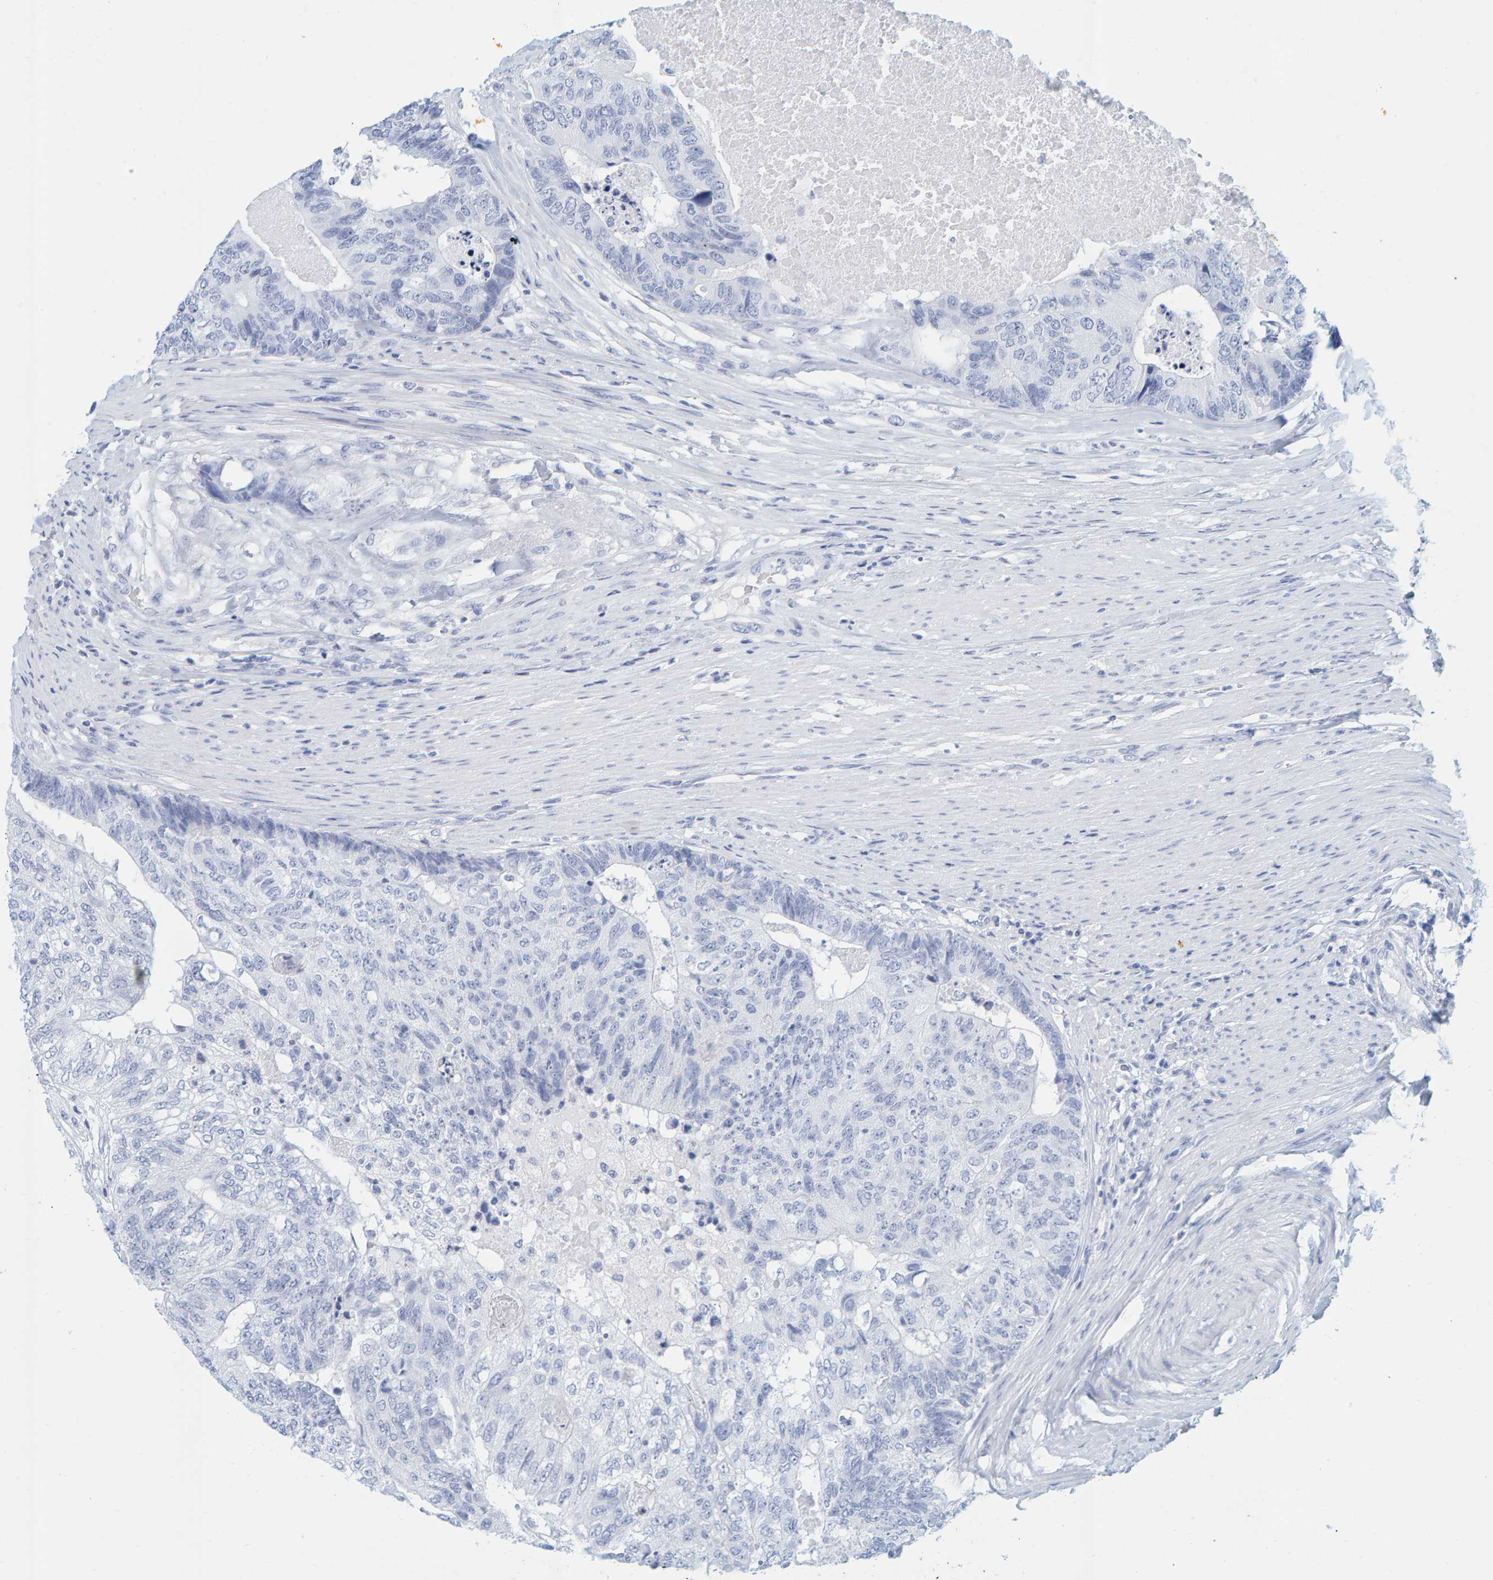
{"staining": {"intensity": "negative", "quantity": "none", "location": "none"}, "tissue": "colorectal cancer", "cell_type": "Tumor cells", "image_type": "cancer", "snomed": [{"axis": "morphology", "description": "Adenocarcinoma, NOS"}, {"axis": "topography", "description": "Colon"}], "caption": "Adenocarcinoma (colorectal) was stained to show a protein in brown. There is no significant positivity in tumor cells.", "gene": "SFTPC", "patient": {"sex": "female", "age": 67}}